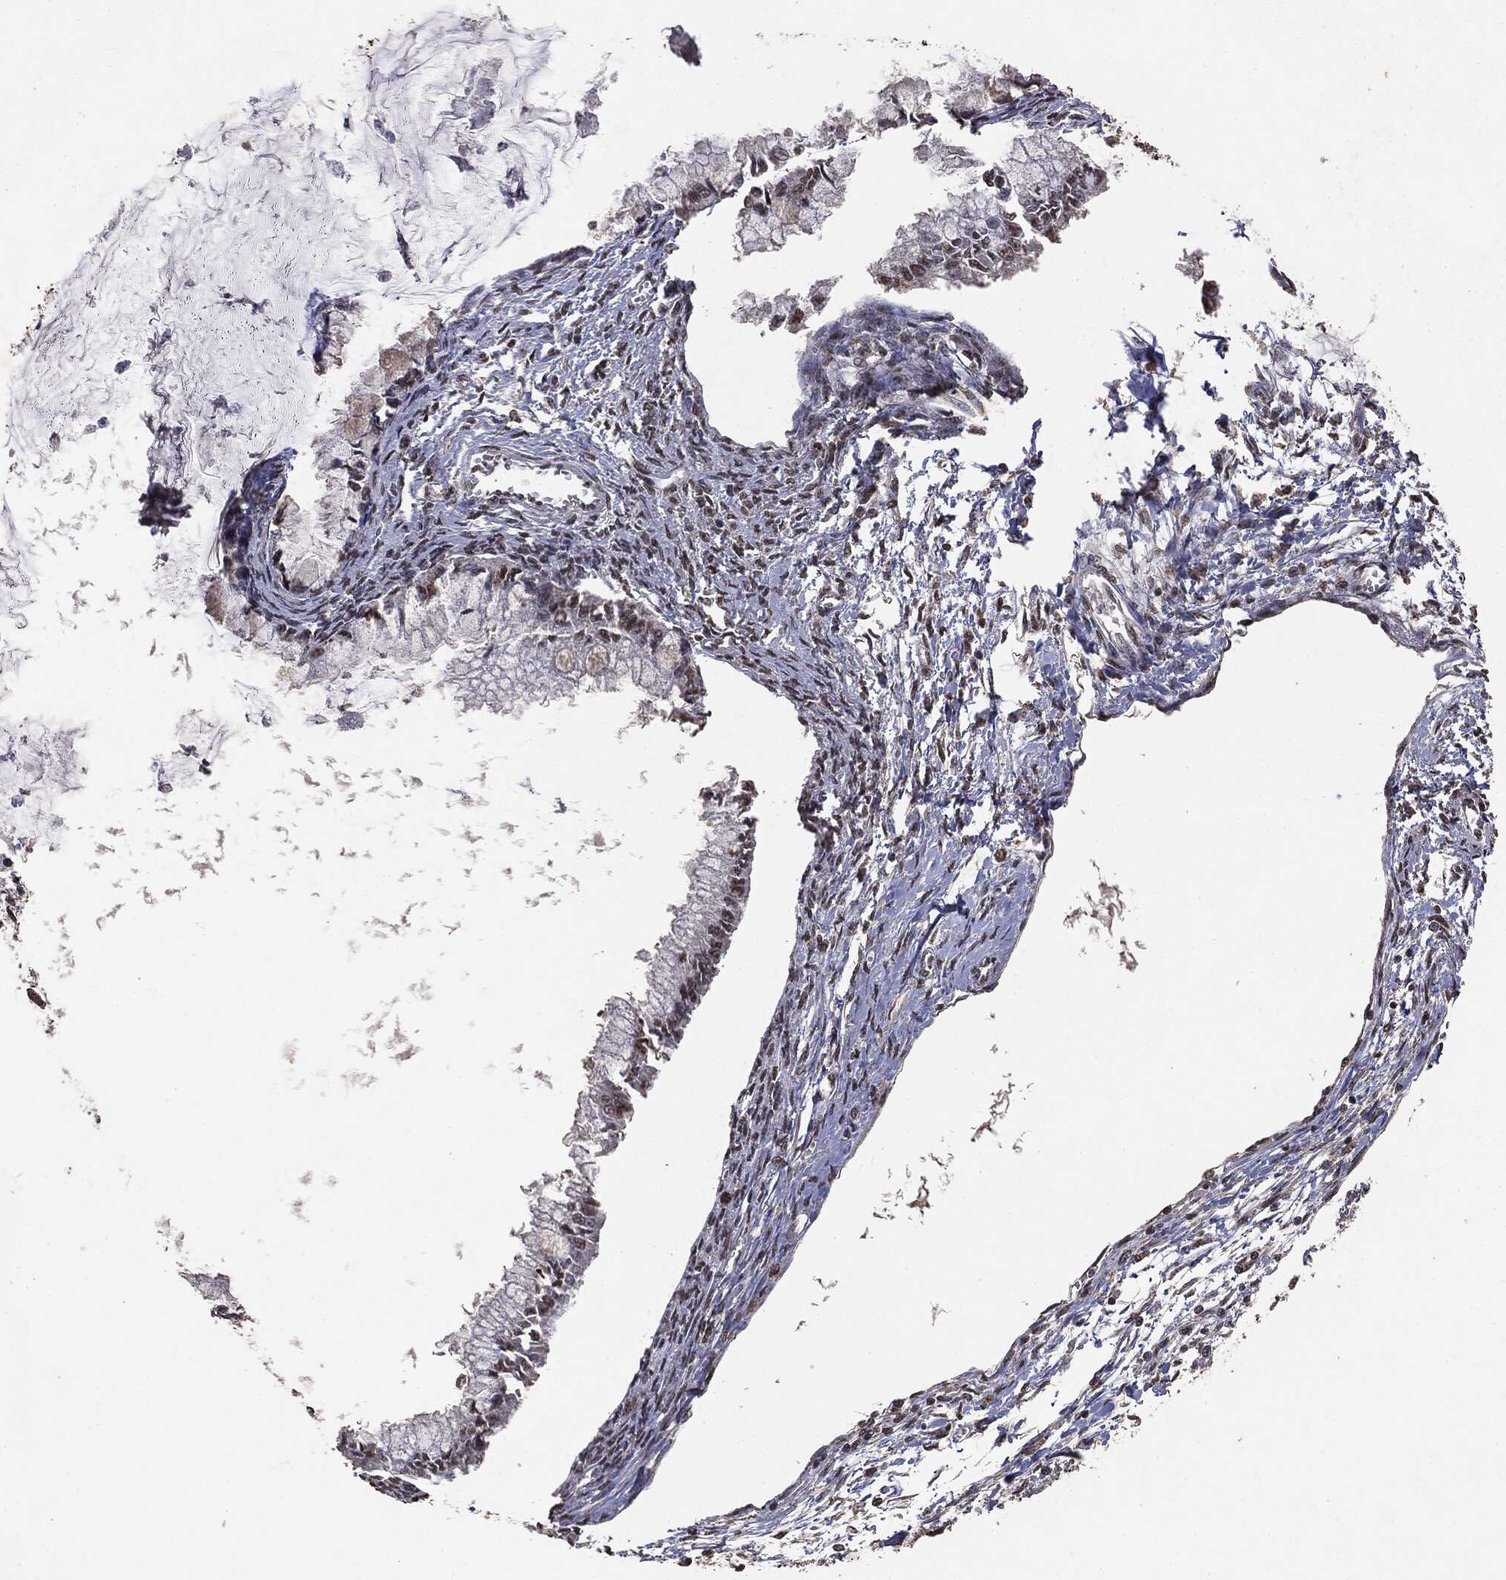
{"staining": {"intensity": "negative", "quantity": "none", "location": "none"}, "tissue": "ovarian cancer", "cell_type": "Tumor cells", "image_type": "cancer", "snomed": [{"axis": "morphology", "description": "Cystadenocarcinoma, mucinous, NOS"}, {"axis": "topography", "description": "Ovary"}], "caption": "Photomicrograph shows no significant protein expression in tumor cells of mucinous cystadenocarcinoma (ovarian). (DAB immunohistochemistry (IHC) with hematoxylin counter stain).", "gene": "RAD18", "patient": {"sex": "female", "age": 34}}